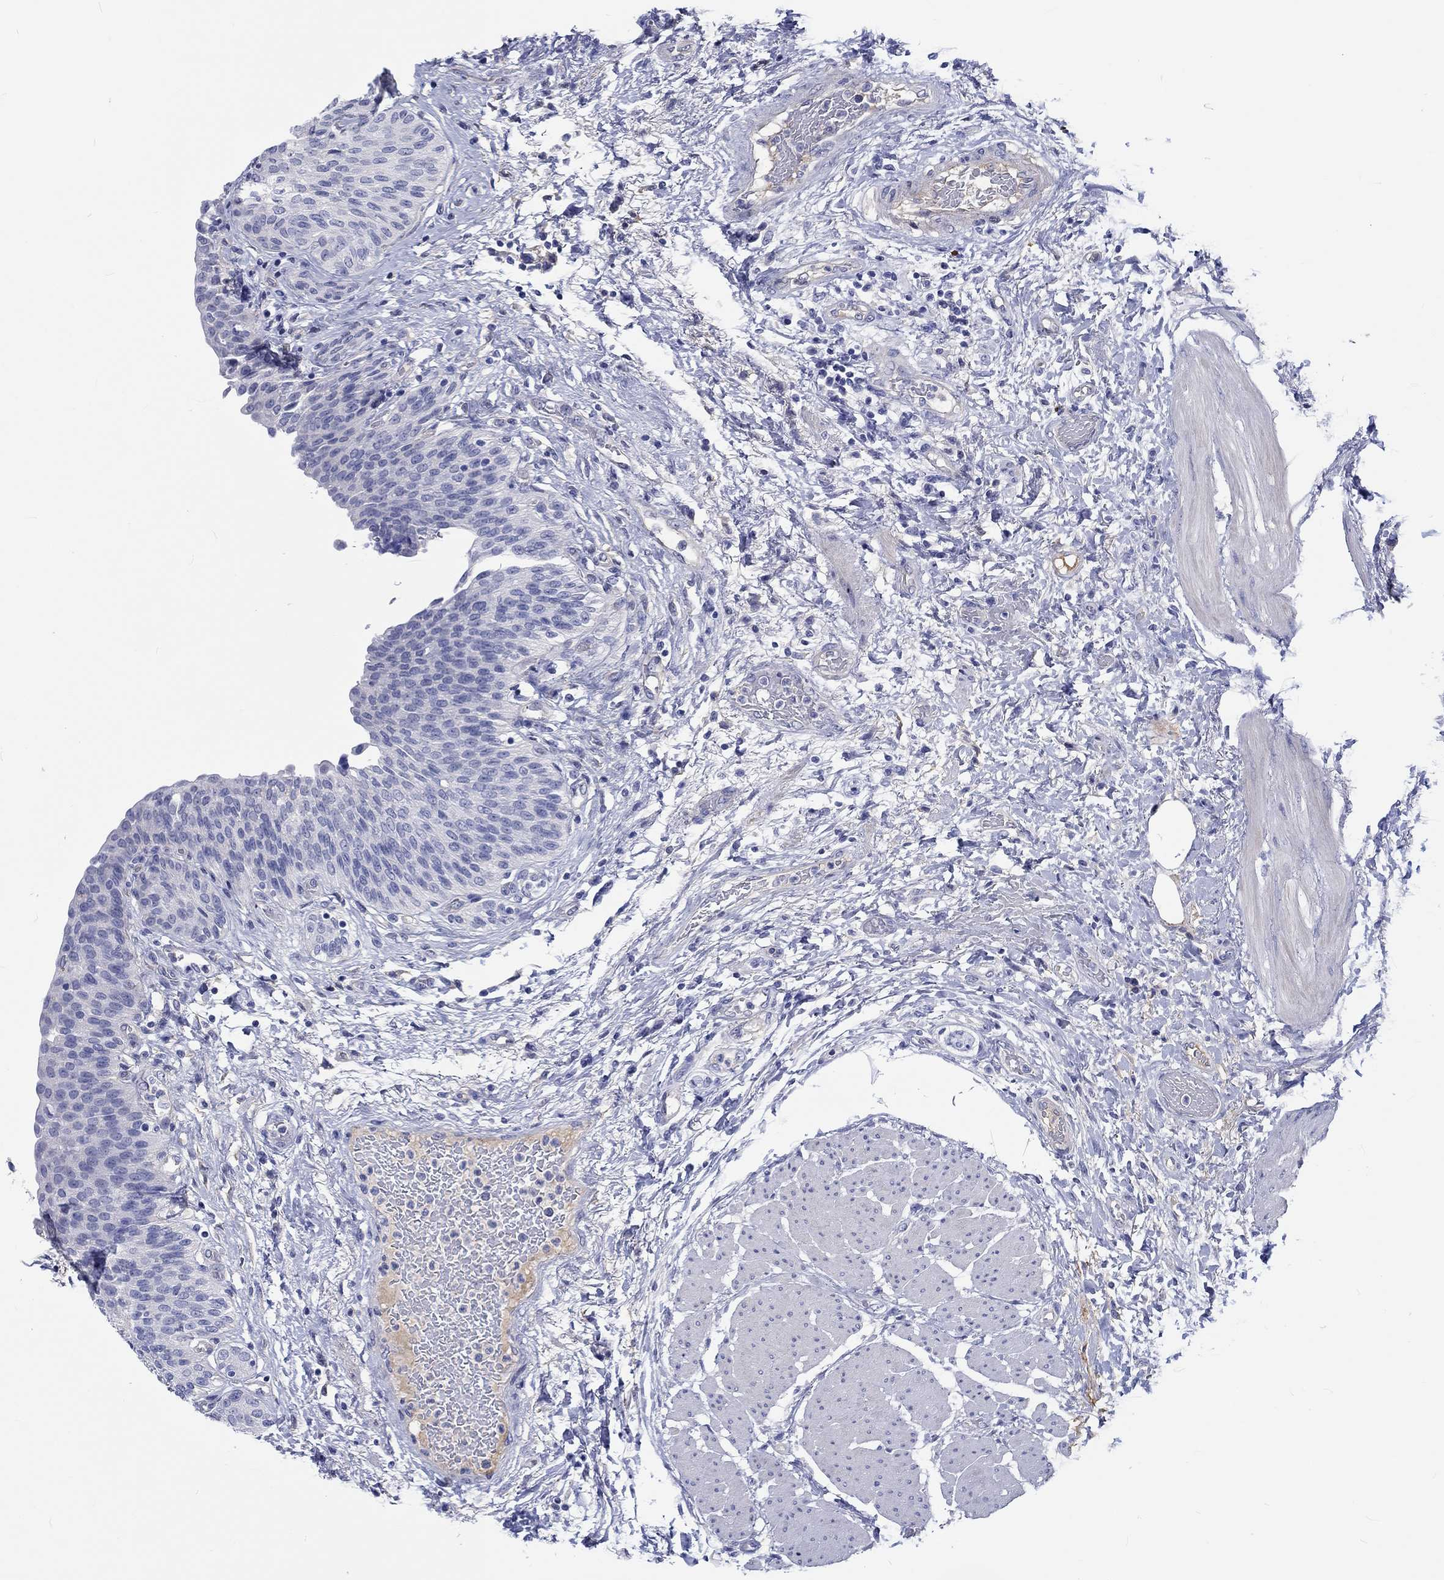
{"staining": {"intensity": "negative", "quantity": "none", "location": "none"}, "tissue": "urinary bladder", "cell_type": "Urothelial cells", "image_type": "normal", "snomed": [{"axis": "morphology", "description": "Normal tissue, NOS"}, {"axis": "morphology", "description": "Metaplasia, NOS"}, {"axis": "topography", "description": "Urinary bladder"}], "caption": "Urothelial cells show no significant protein positivity in unremarkable urinary bladder. (IHC, brightfield microscopy, high magnification).", "gene": "CDY1B", "patient": {"sex": "male", "age": 68}}